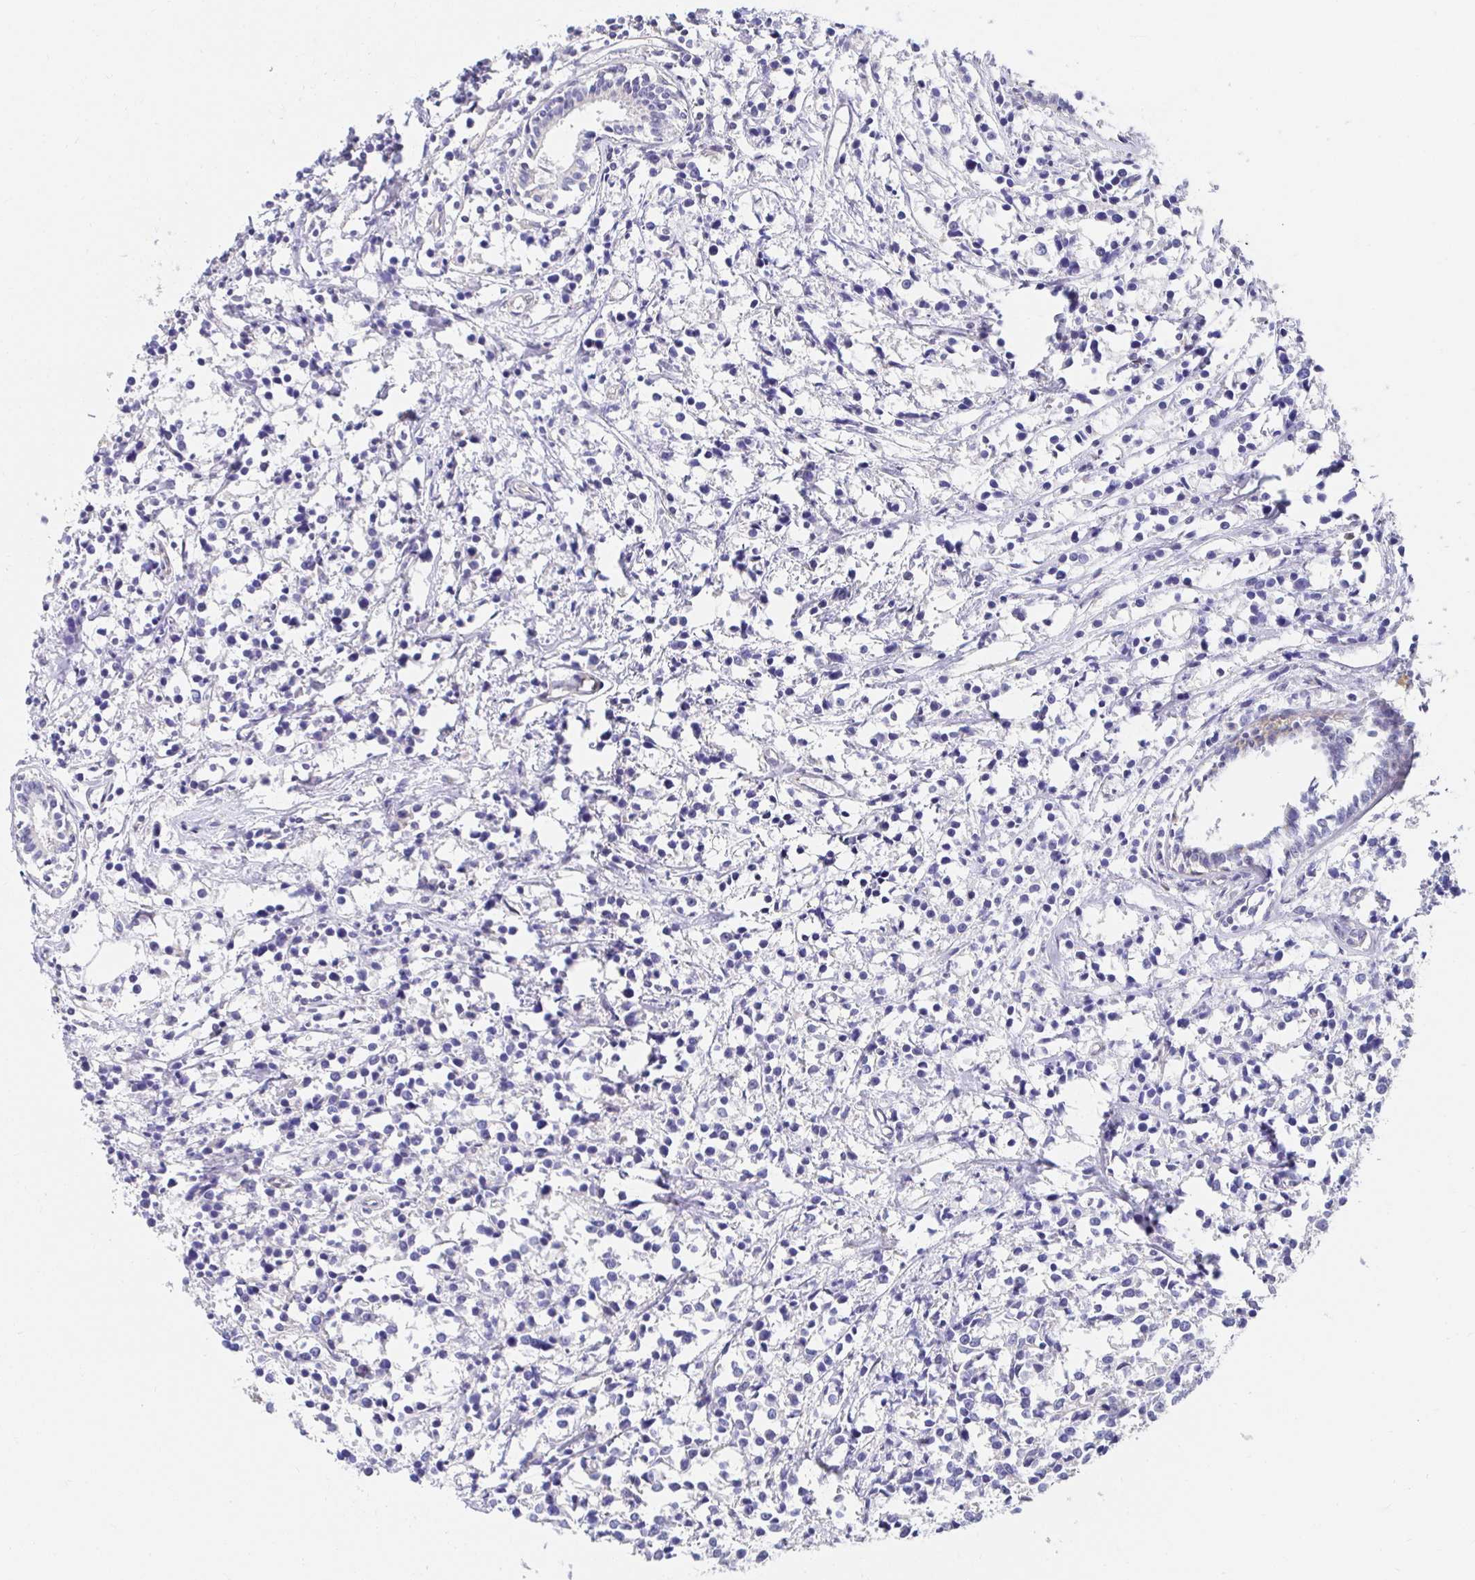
{"staining": {"intensity": "negative", "quantity": "none", "location": "none"}, "tissue": "breast cancer", "cell_type": "Tumor cells", "image_type": "cancer", "snomed": [{"axis": "morphology", "description": "Duct carcinoma"}, {"axis": "topography", "description": "Breast"}], "caption": "DAB (3,3'-diaminobenzidine) immunohistochemical staining of breast cancer (invasive ductal carcinoma) displays no significant staining in tumor cells.", "gene": "AKAP14", "patient": {"sex": "female", "age": 80}}